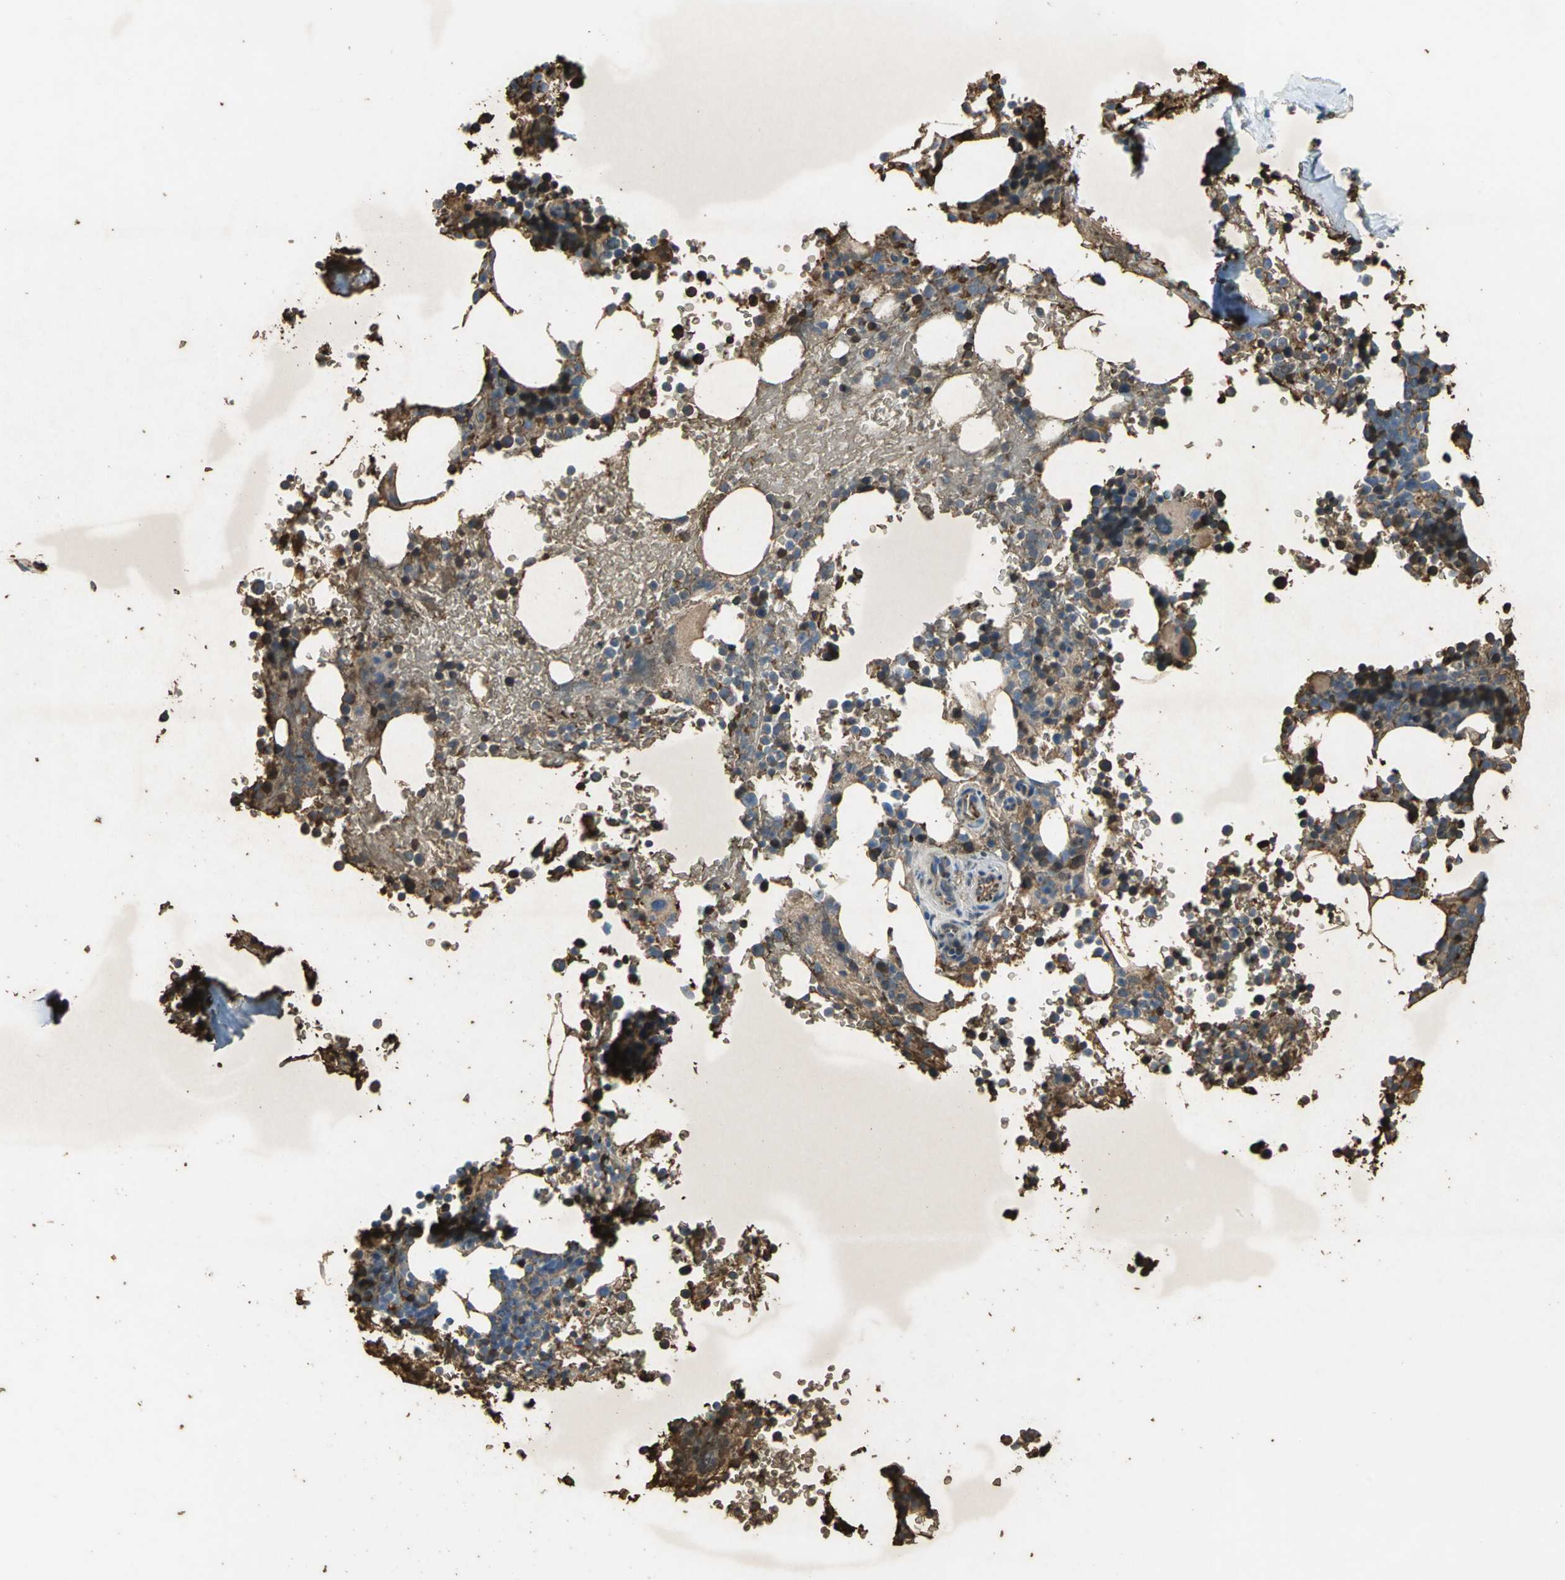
{"staining": {"intensity": "strong", "quantity": "25%-75%", "location": "cytoplasmic/membranous,nuclear"}, "tissue": "bone marrow", "cell_type": "Hematopoietic cells", "image_type": "normal", "snomed": [{"axis": "morphology", "description": "Normal tissue, NOS"}, {"axis": "topography", "description": "Bone marrow"}], "caption": "Immunohistochemical staining of normal human bone marrow exhibits strong cytoplasmic/membranous,nuclear protein positivity in approximately 25%-75% of hematopoietic cells.", "gene": "TREM1", "patient": {"sex": "female", "age": 73}}